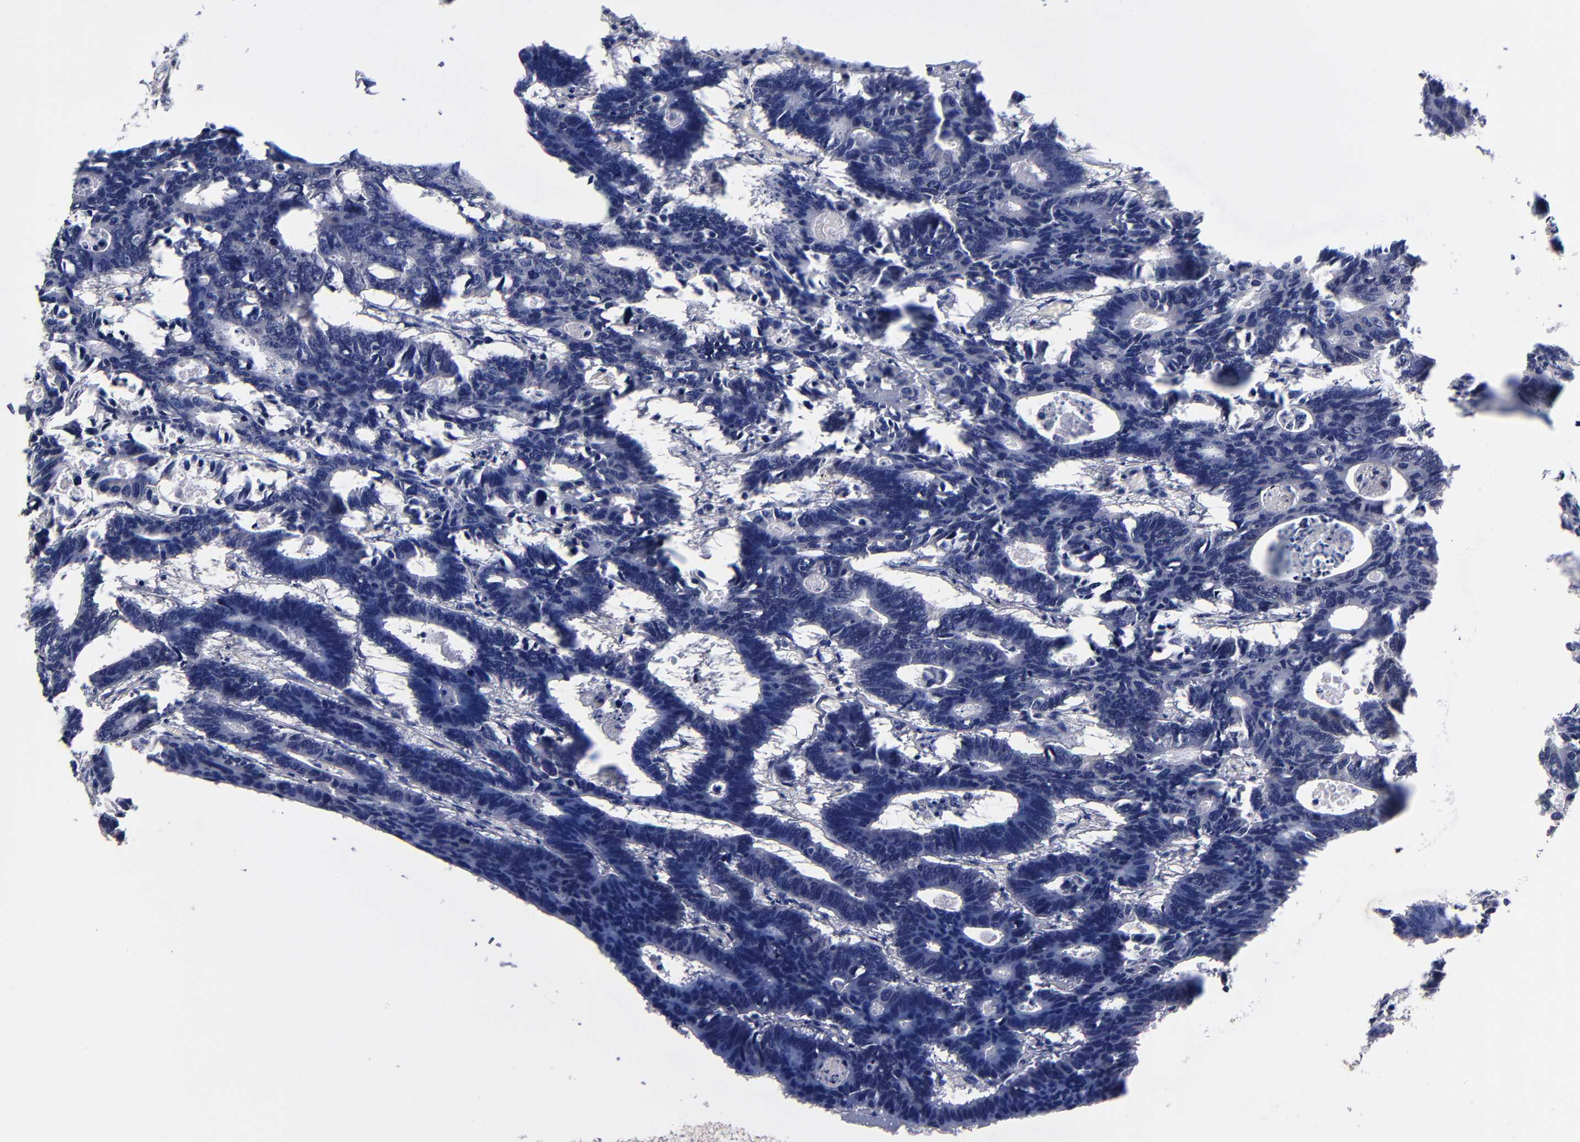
{"staining": {"intensity": "negative", "quantity": "none", "location": "none"}, "tissue": "colorectal cancer", "cell_type": "Tumor cells", "image_type": "cancer", "snomed": [{"axis": "morphology", "description": "Adenocarcinoma, NOS"}, {"axis": "topography", "description": "Colon"}], "caption": "A high-resolution micrograph shows immunohistochemistry staining of adenocarcinoma (colorectal), which displays no significant staining in tumor cells.", "gene": "EIF3L", "patient": {"sex": "female", "age": 55}}